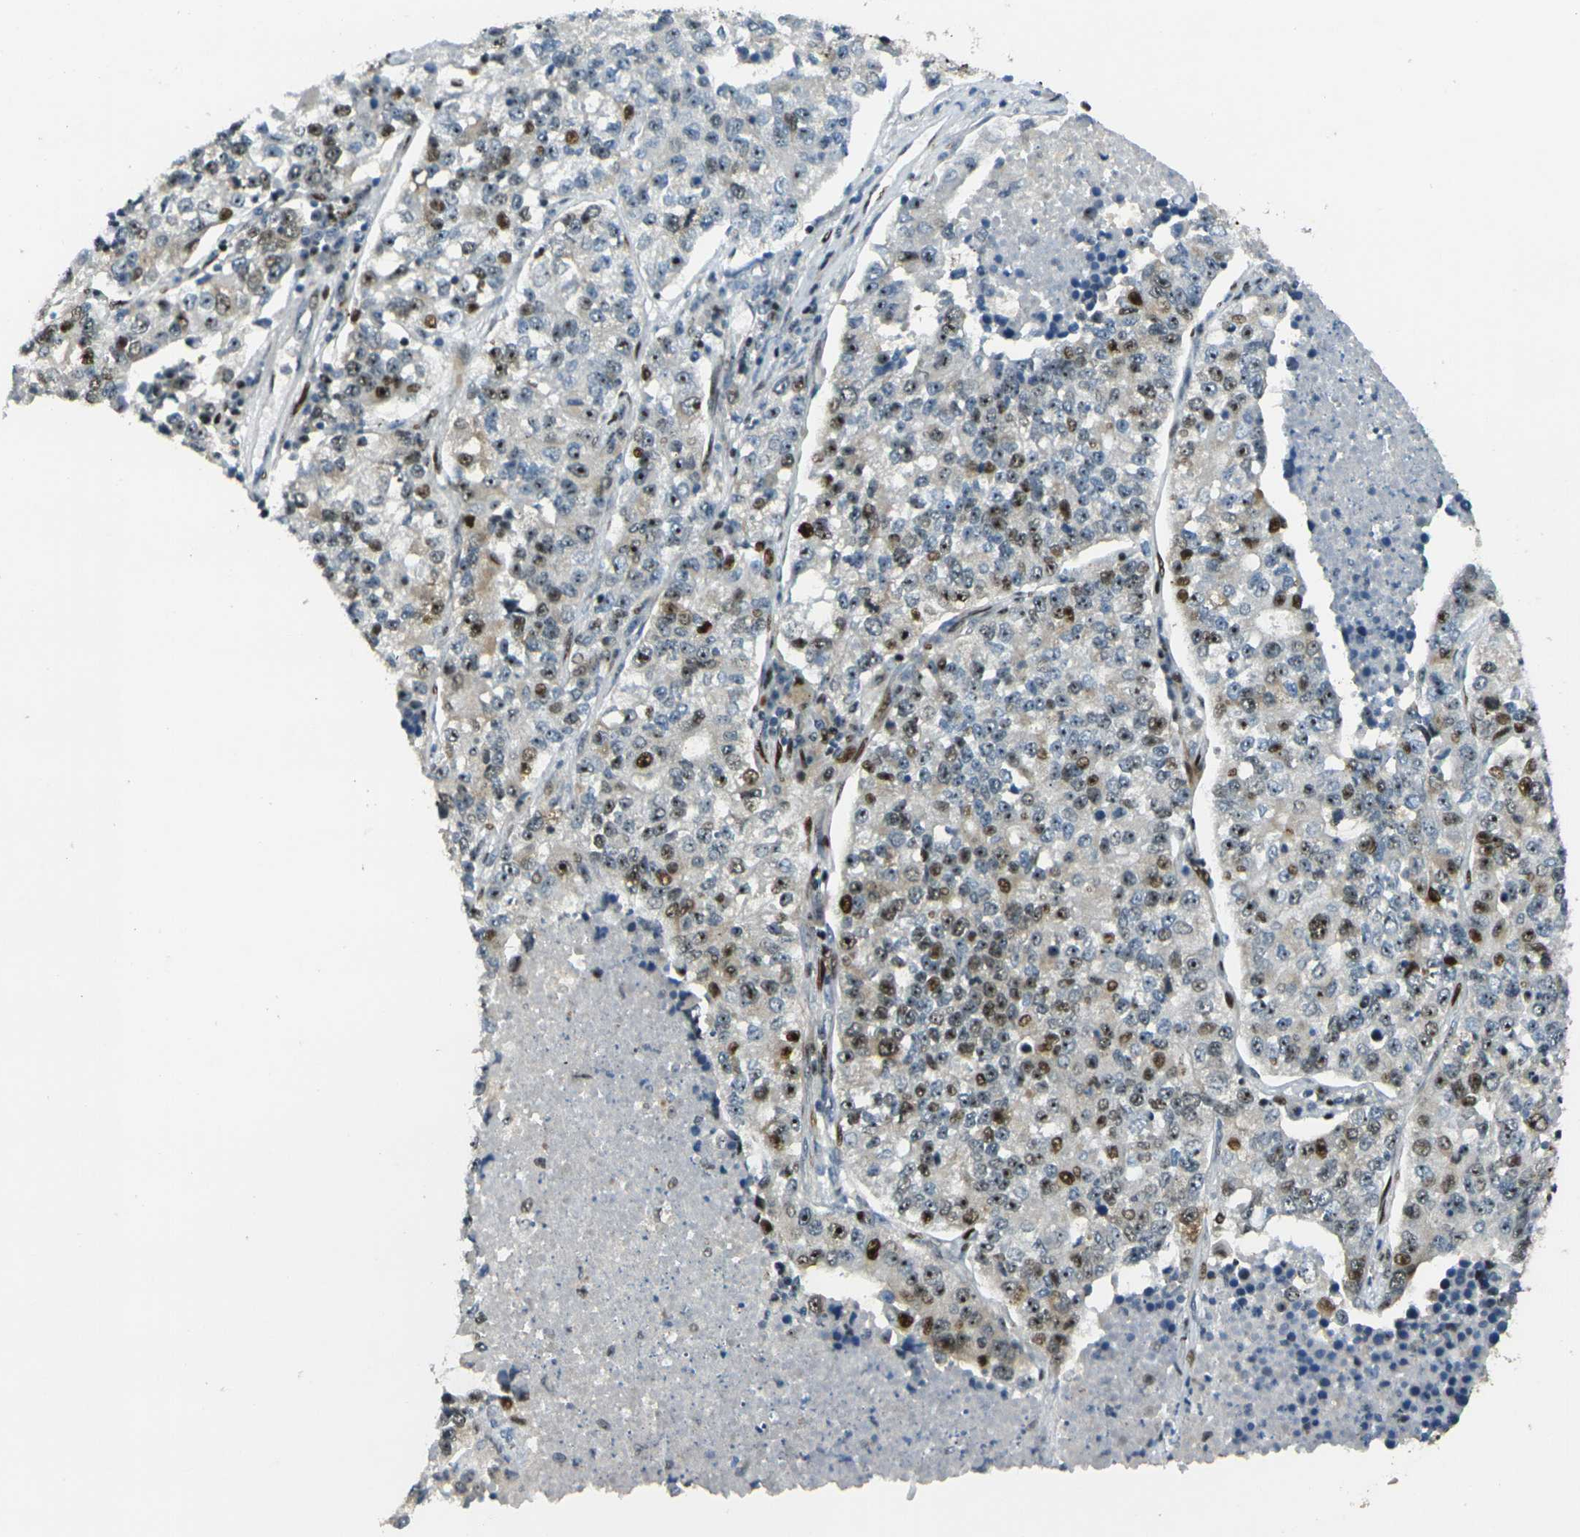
{"staining": {"intensity": "strong", "quantity": ">75%", "location": "nuclear"}, "tissue": "lung cancer", "cell_type": "Tumor cells", "image_type": "cancer", "snomed": [{"axis": "morphology", "description": "Adenocarcinoma, NOS"}, {"axis": "topography", "description": "Lung"}], "caption": "About >75% of tumor cells in human lung adenocarcinoma demonstrate strong nuclear protein staining as visualized by brown immunohistochemical staining.", "gene": "UBE2C", "patient": {"sex": "male", "age": 49}}